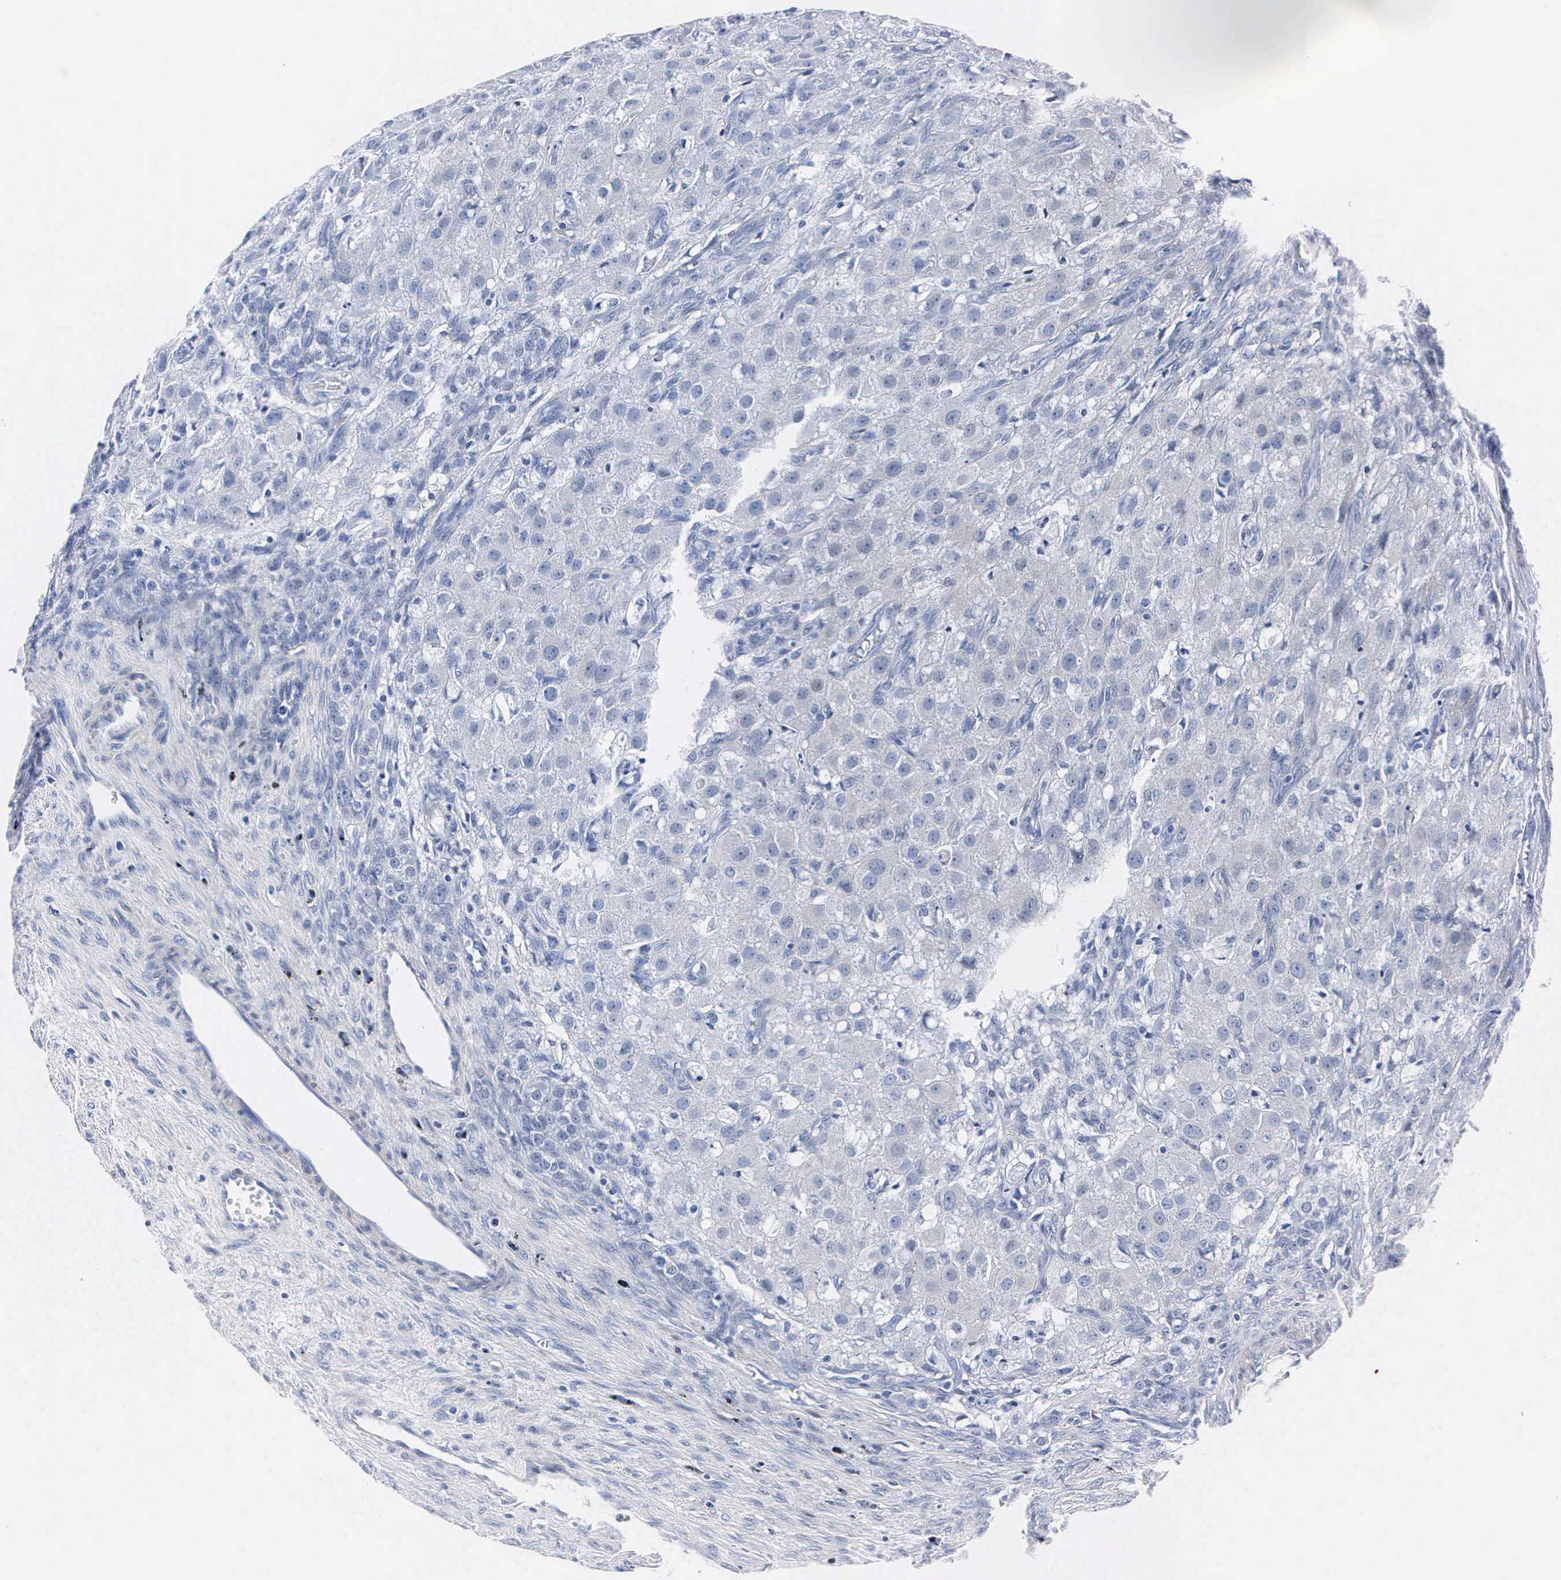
{"staining": {"intensity": "negative", "quantity": "none", "location": "none"}, "tissue": "ovary", "cell_type": "Follicle cells", "image_type": "normal", "snomed": [{"axis": "morphology", "description": "Normal tissue, NOS"}, {"axis": "topography", "description": "Ovary"}], "caption": "This is an IHC micrograph of normal ovary. There is no expression in follicle cells.", "gene": "ENO2", "patient": {"sex": "female", "age": 32}}